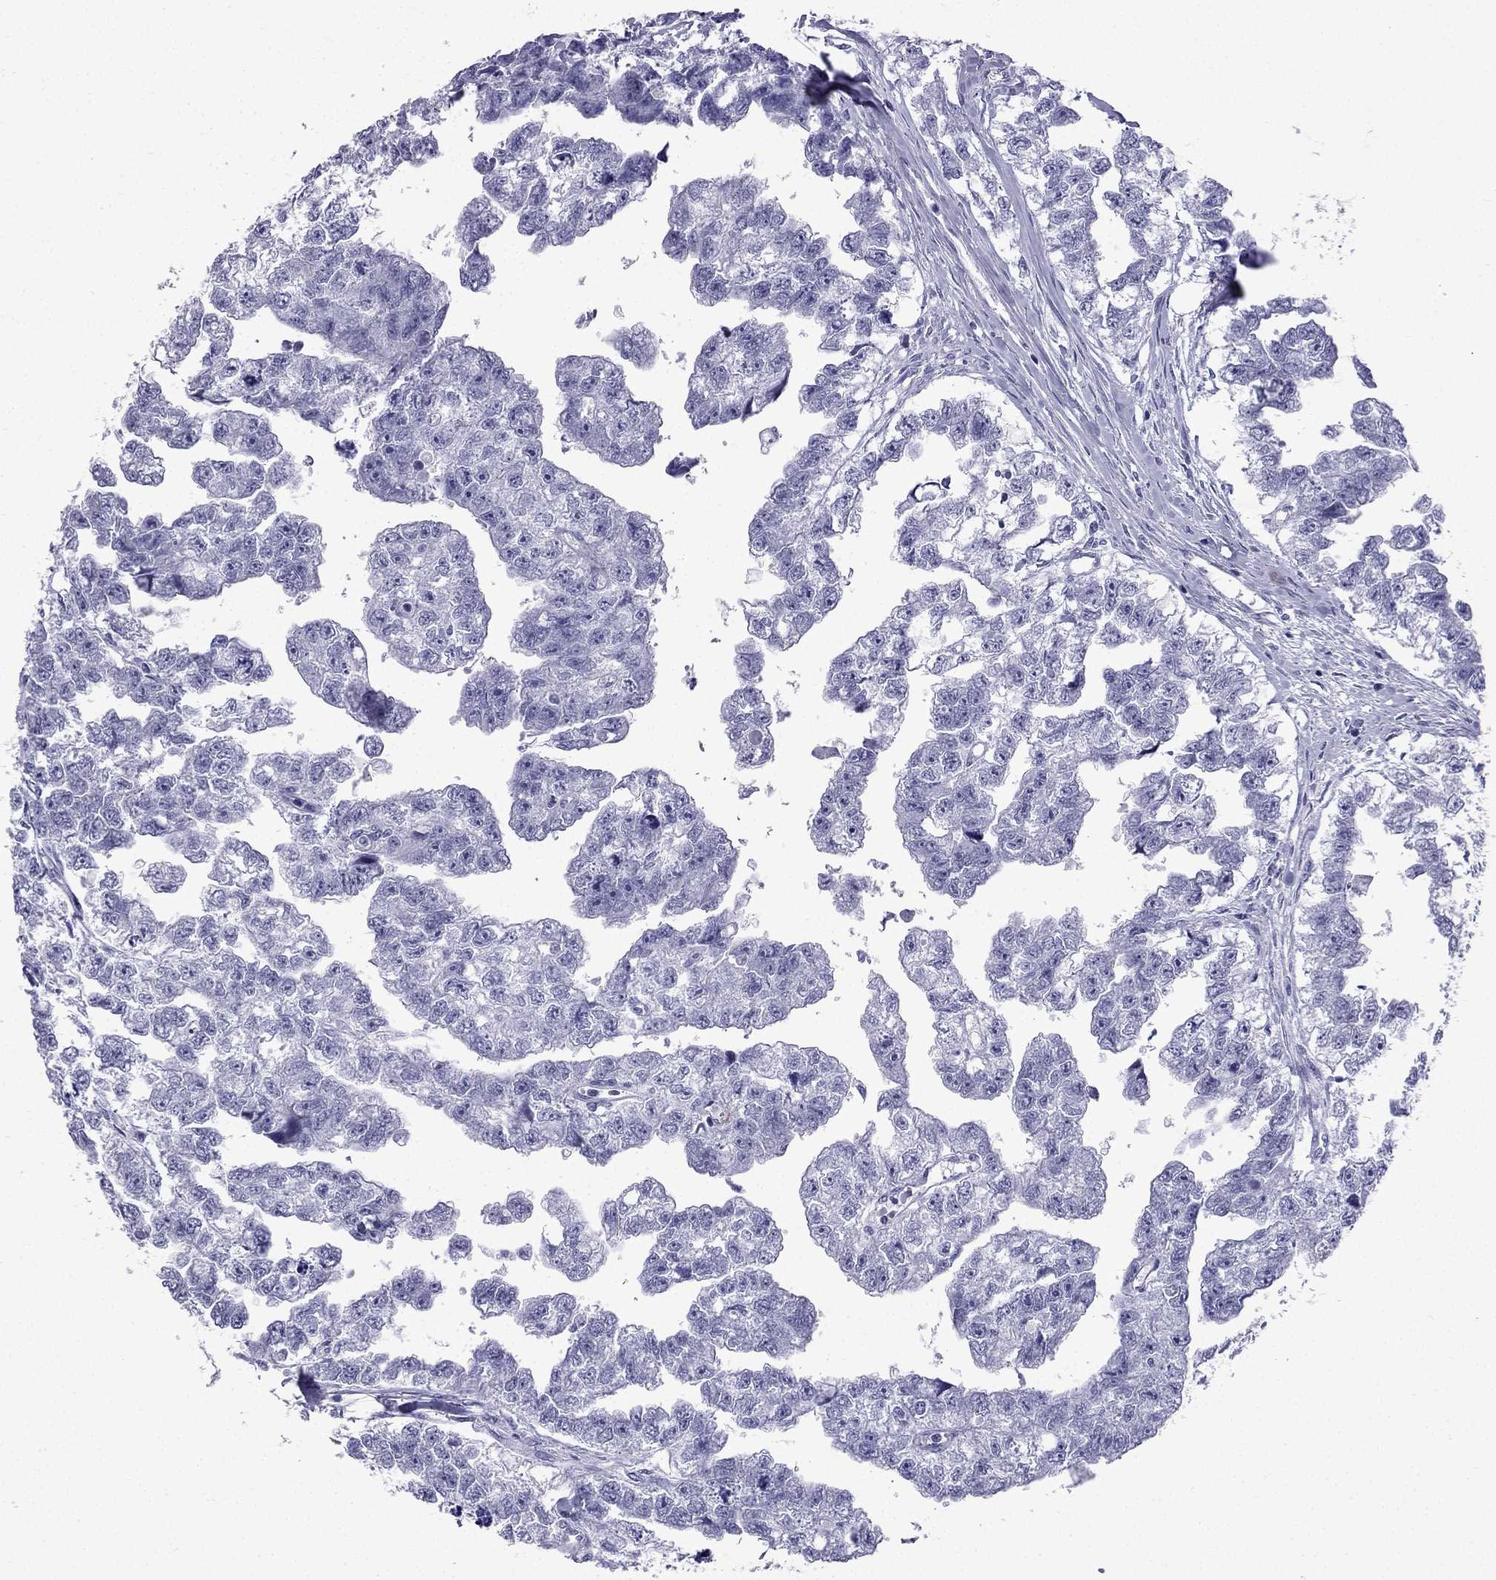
{"staining": {"intensity": "negative", "quantity": "none", "location": "none"}, "tissue": "testis cancer", "cell_type": "Tumor cells", "image_type": "cancer", "snomed": [{"axis": "morphology", "description": "Carcinoma, Embryonal, NOS"}, {"axis": "morphology", "description": "Teratoma, malignant, NOS"}, {"axis": "topography", "description": "Testis"}], "caption": "Tumor cells show no significant protein expression in testis cancer (teratoma (malignant)). Nuclei are stained in blue.", "gene": "GJA8", "patient": {"sex": "male", "age": 44}}